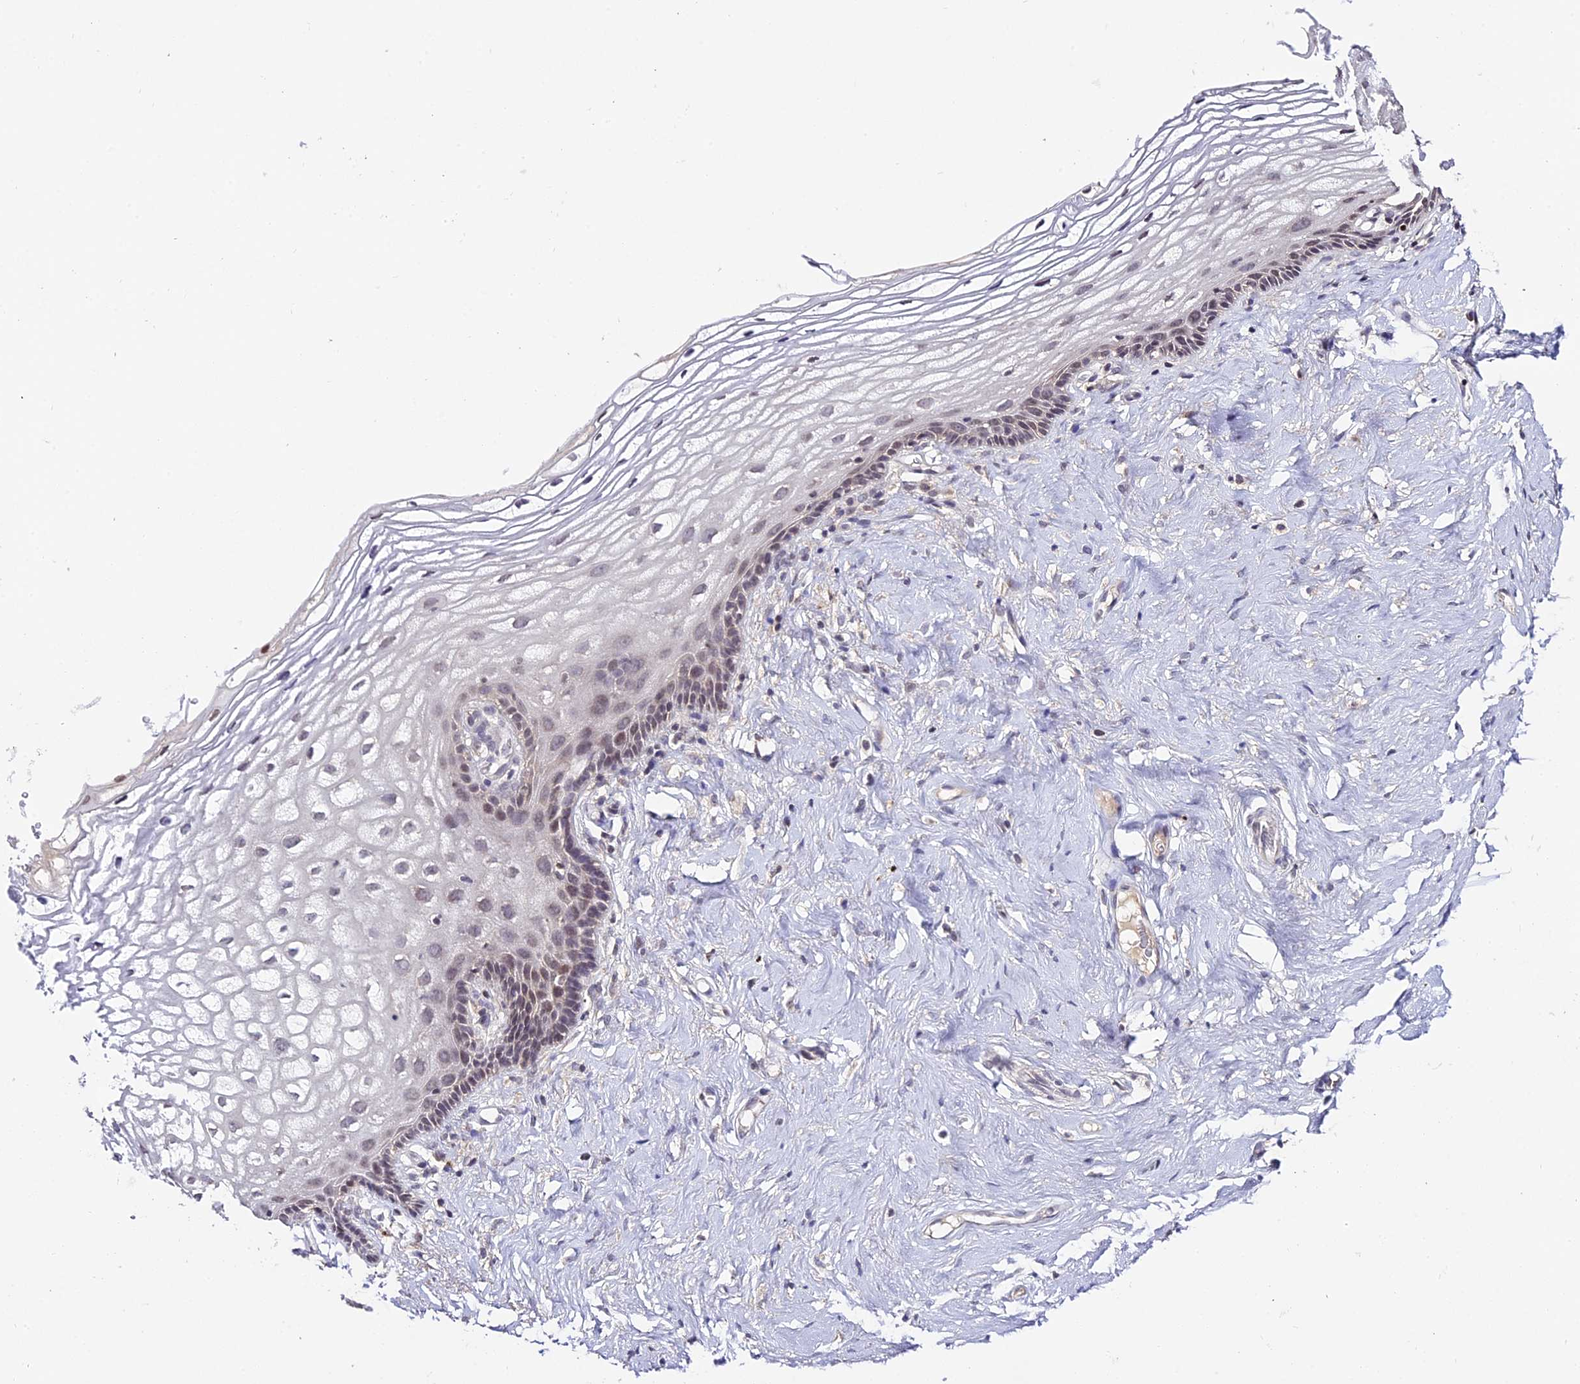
{"staining": {"intensity": "negative", "quantity": "none", "location": "none"}, "tissue": "vagina", "cell_type": "Squamous epithelial cells", "image_type": "normal", "snomed": [{"axis": "morphology", "description": "Normal tissue, NOS"}, {"axis": "morphology", "description": "Adenocarcinoma, NOS"}, {"axis": "topography", "description": "Rectum"}, {"axis": "topography", "description": "Vagina"}], "caption": "Protein analysis of unremarkable vagina shows no significant positivity in squamous epithelial cells. (Immunohistochemistry, brightfield microscopy, high magnification).", "gene": "TEKT1", "patient": {"sex": "female", "age": 71}}